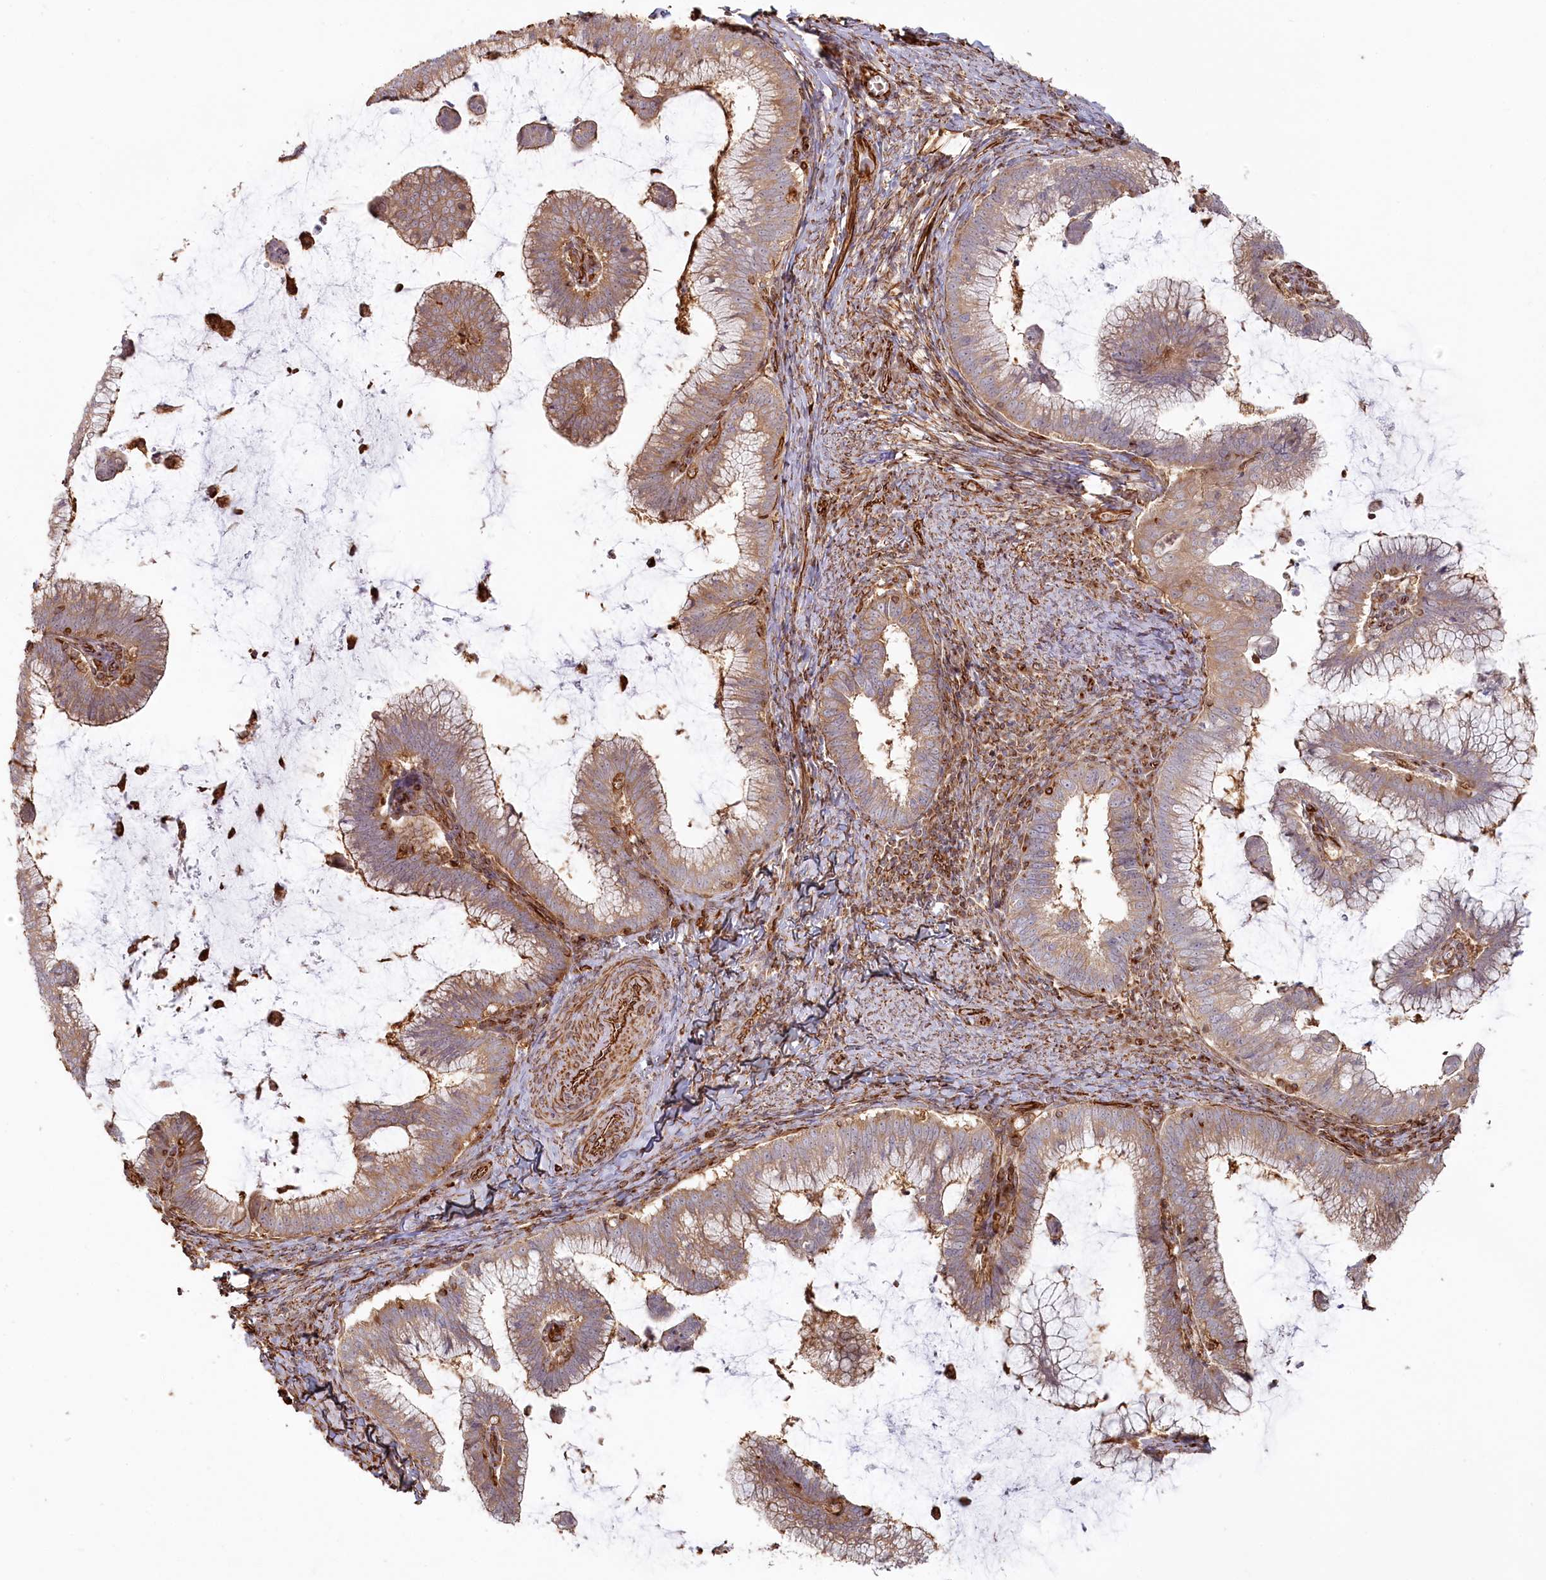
{"staining": {"intensity": "moderate", "quantity": ">75%", "location": "cytoplasmic/membranous"}, "tissue": "cervical cancer", "cell_type": "Tumor cells", "image_type": "cancer", "snomed": [{"axis": "morphology", "description": "Adenocarcinoma, NOS"}, {"axis": "topography", "description": "Cervix"}], "caption": "About >75% of tumor cells in adenocarcinoma (cervical) display moderate cytoplasmic/membranous protein staining as visualized by brown immunohistochemical staining.", "gene": "TTC1", "patient": {"sex": "female", "age": 36}}